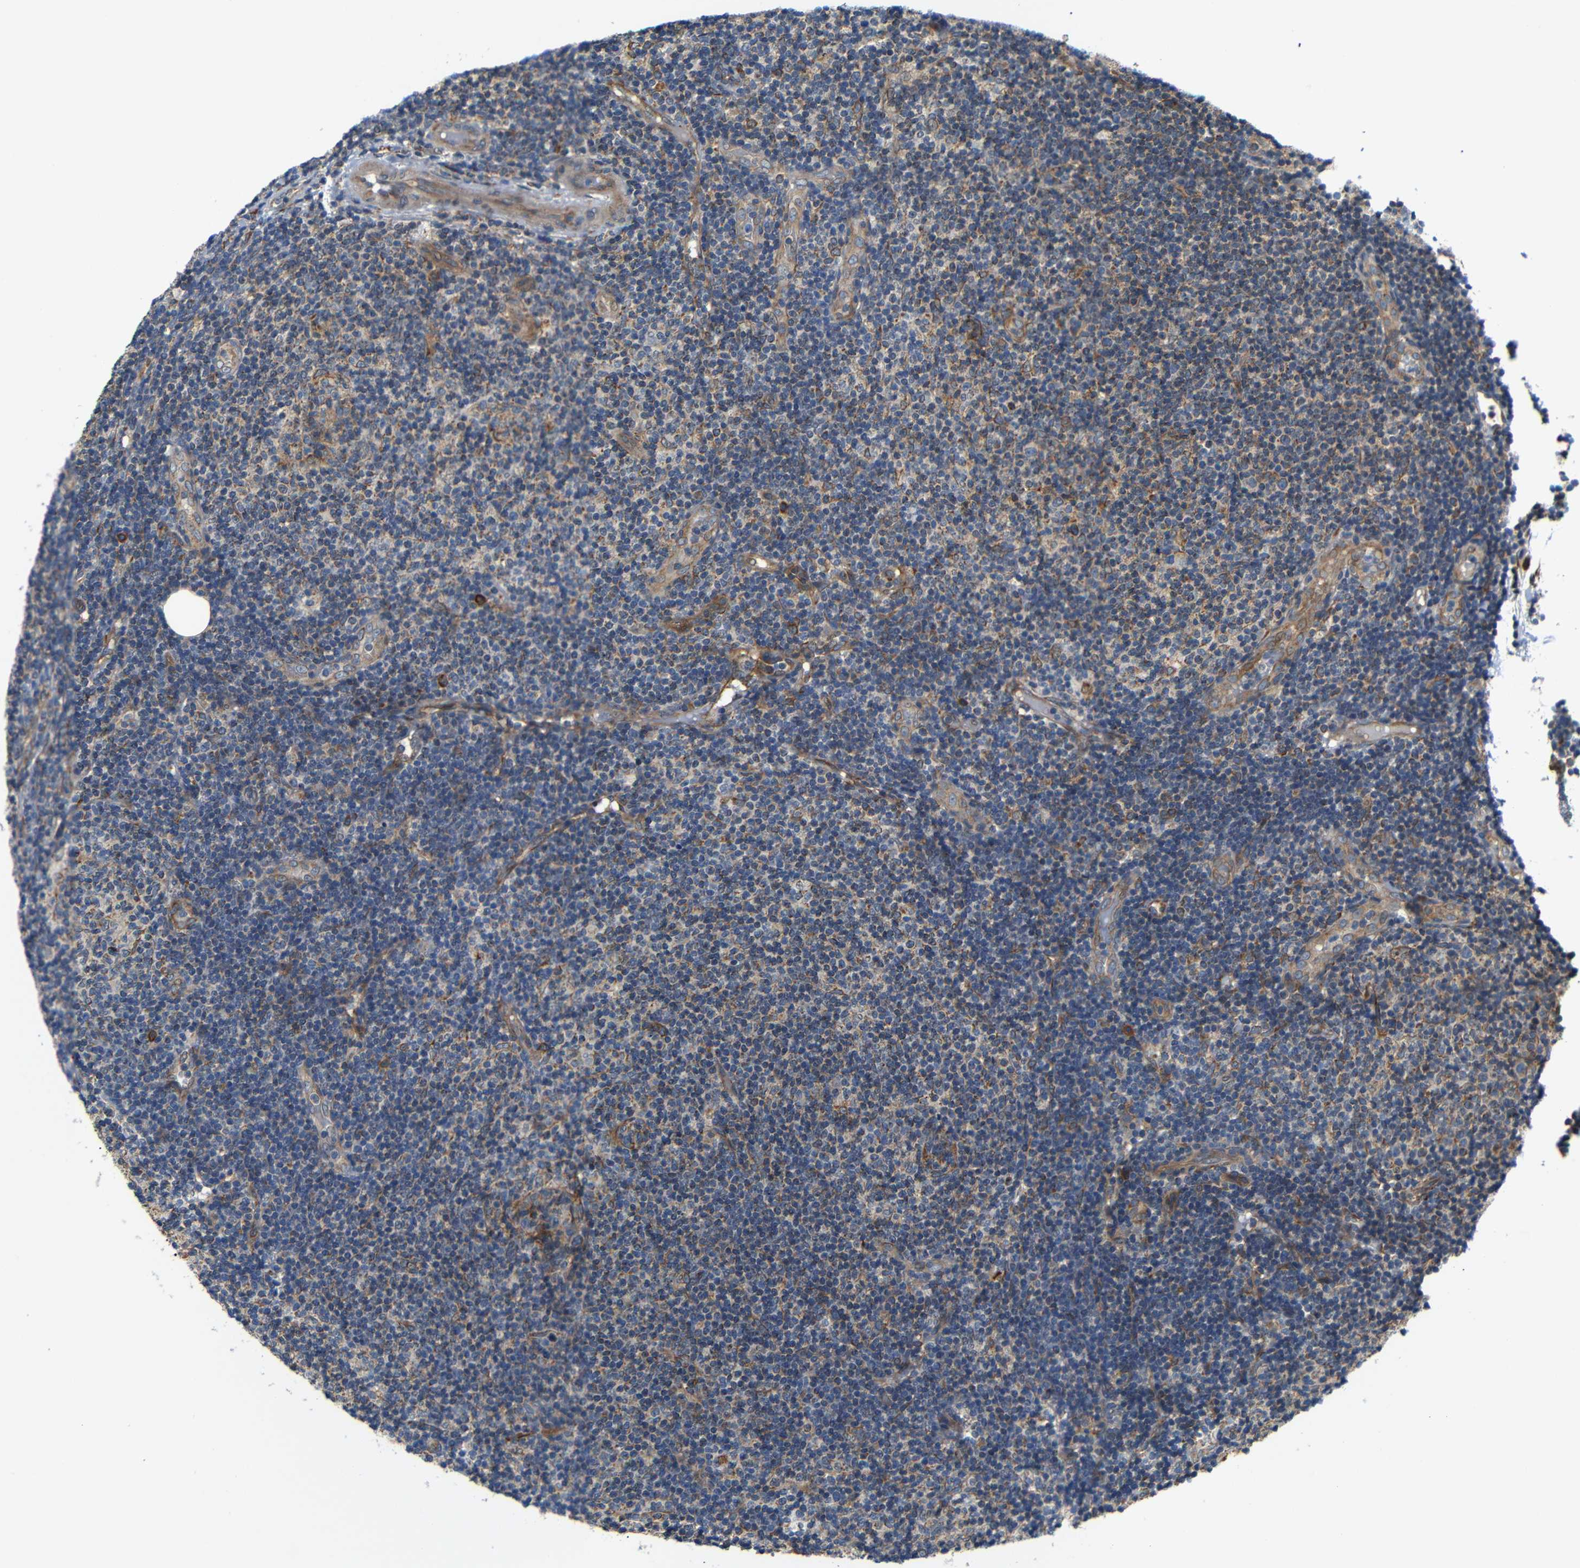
{"staining": {"intensity": "weak", "quantity": "25%-75%", "location": "cytoplasmic/membranous"}, "tissue": "lymphoma", "cell_type": "Tumor cells", "image_type": "cancer", "snomed": [{"axis": "morphology", "description": "Malignant lymphoma, non-Hodgkin's type, Low grade"}, {"axis": "topography", "description": "Lymph node"}], "caption": "Immunohistochemical staining of malignant lymphoma, non-Hodgkin's type (low-grade) demonstrates low levels of weak cytoplasmic/membranous positivity in approximately 25%-75% of tumor cells. The staining was performed using DAB to visualize the protein expression in brown, while the nuclei were stained in blue with hematoxylin (Magnification: 20x).", "gene": "KANK4", "patient": {"sex": "male", "age": 83}}